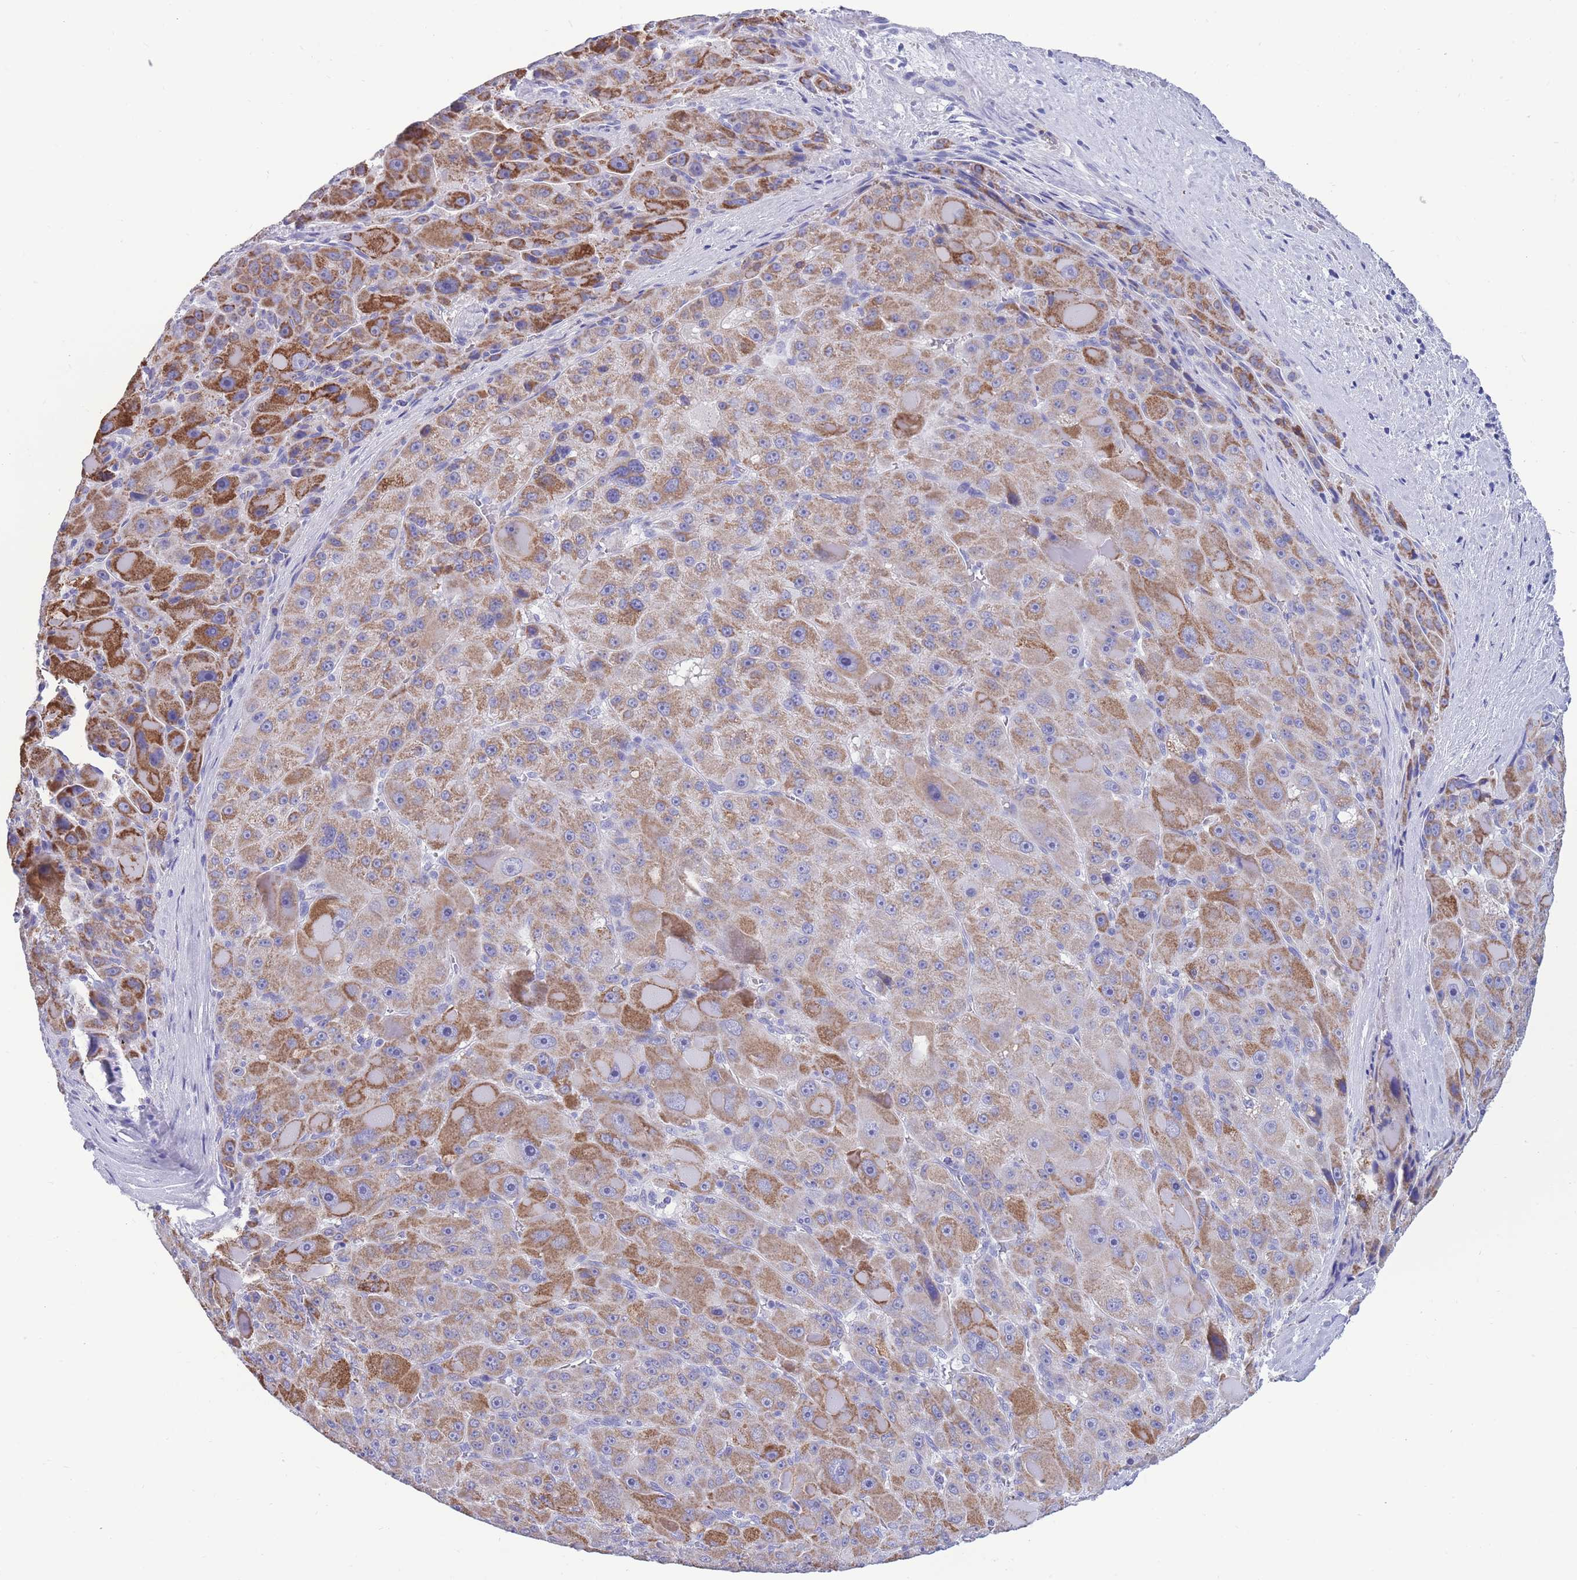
{"staining": {"intensity": "strong", "quantity": "<25%", "location": "cytoplasmic/membranous"}, "tissue": "liver cancer", "cell_type": "Tumor cells", "image_type": "cancer", "snomed": [{"axis": "morphology", "description": "Carcinoma, Hepatocellular, NOS"}, {"axis": "topography", "description": "Liver"}], "caption": "This photomicrograph displays immunohistochemistry (IHC) staining of human liver cancer (hepatocellular carcinoma), with medium strong cytoplasmic/membranous positivity in about <25% of tumor cells.", "gene": "INTS2", "patient": {"sex": "male", "age": 76}}